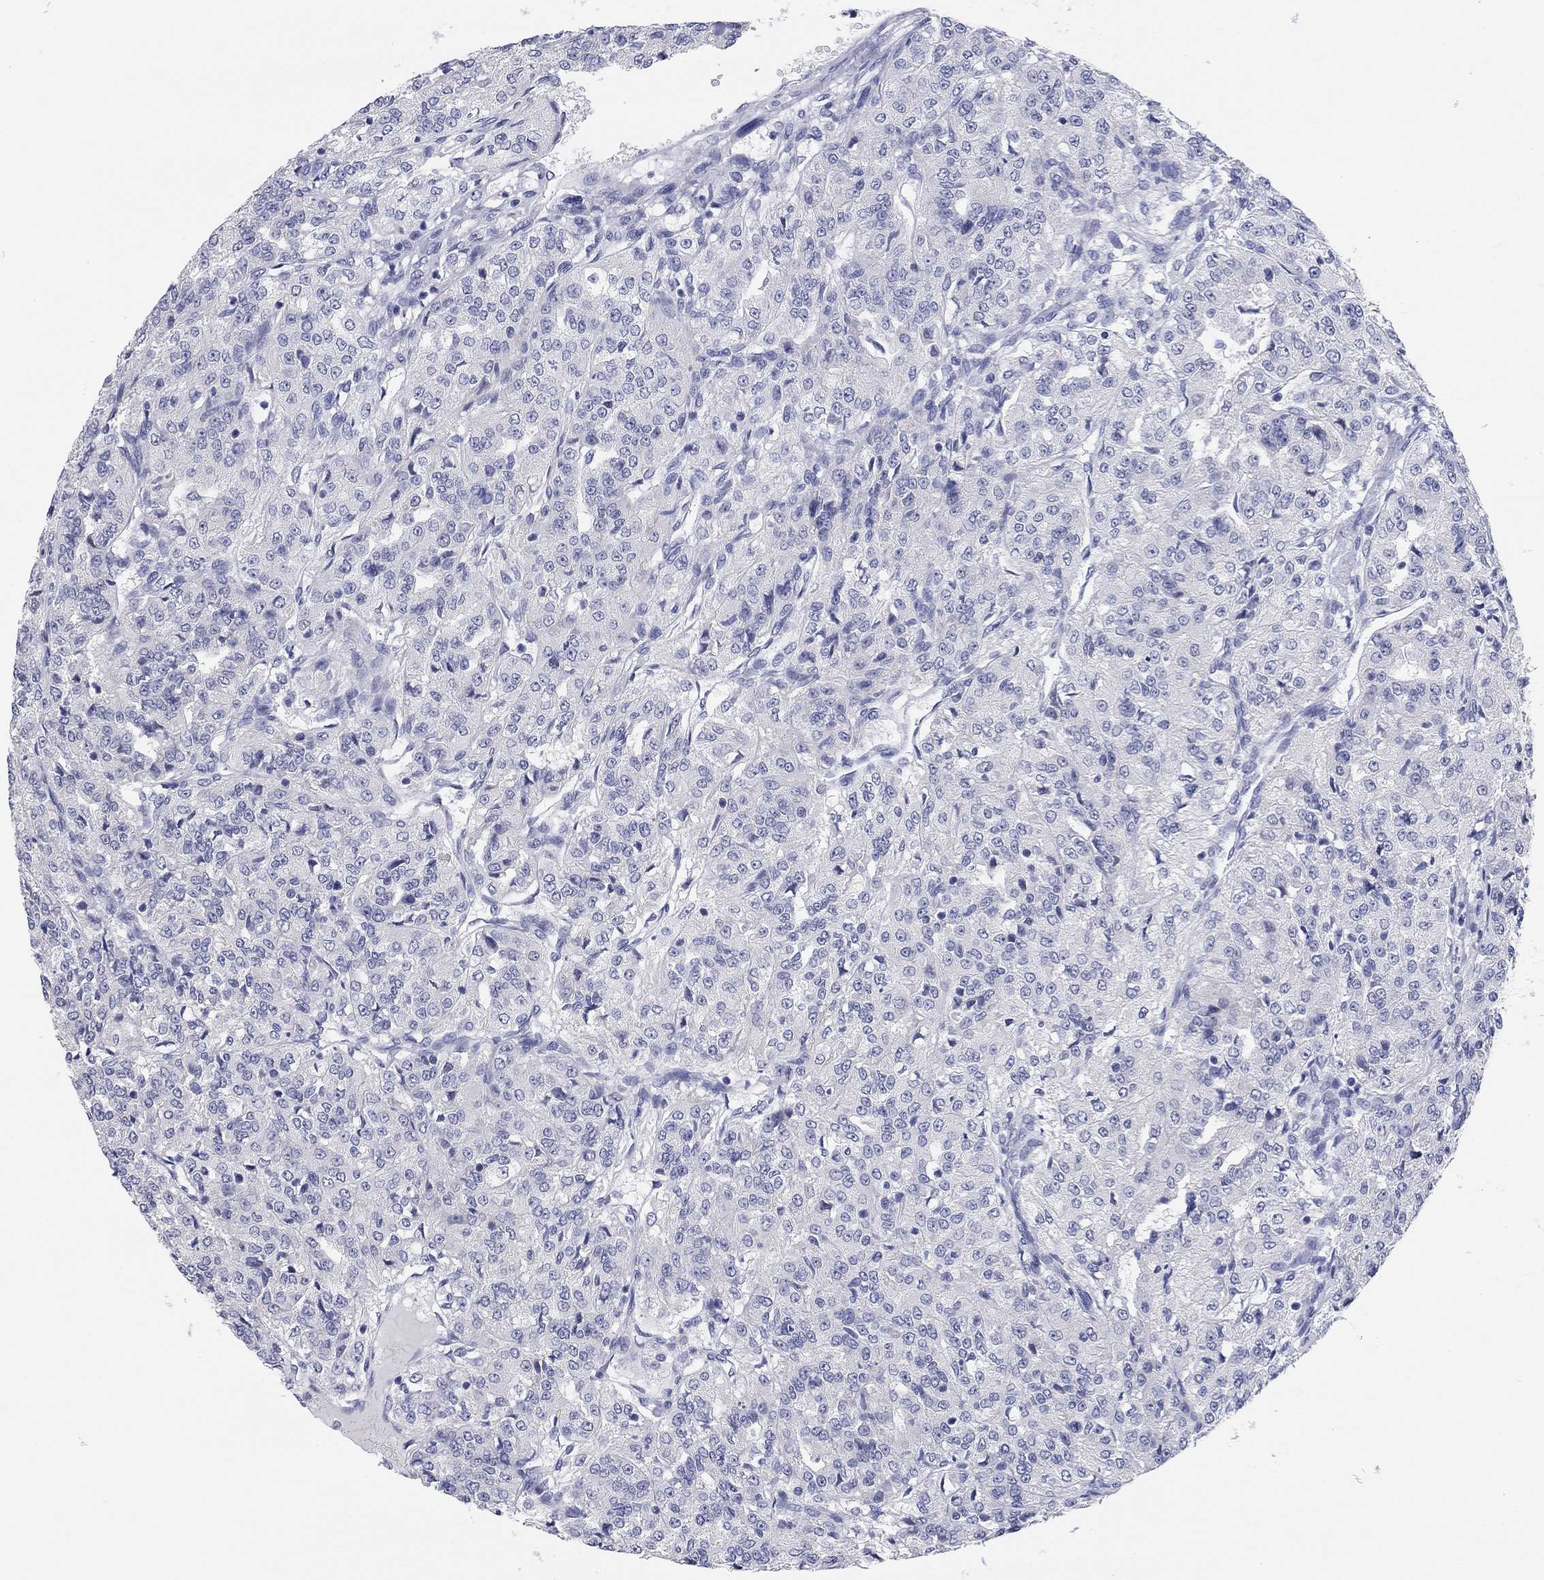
{"staining": {"intensity": "negative", "quantity": "none", "location": "none"}, "tissue": "renal cancer", "cell_type": "Tumor cells", "image_type": "cancer", "snomed": [{"axis": "morphology", "description": "Adenocarcinoma, NOS"}, {"axis": "topography", "description": "Kidney"}], "caption": "The histopathology image displays no significant staining in tumor cells of renal cancer. (DAB immunohistochemistry (IHC) with hematoxylin counter stain).", "gene": "TMEM221", "patient": {"sex": "female", "age": 63}}